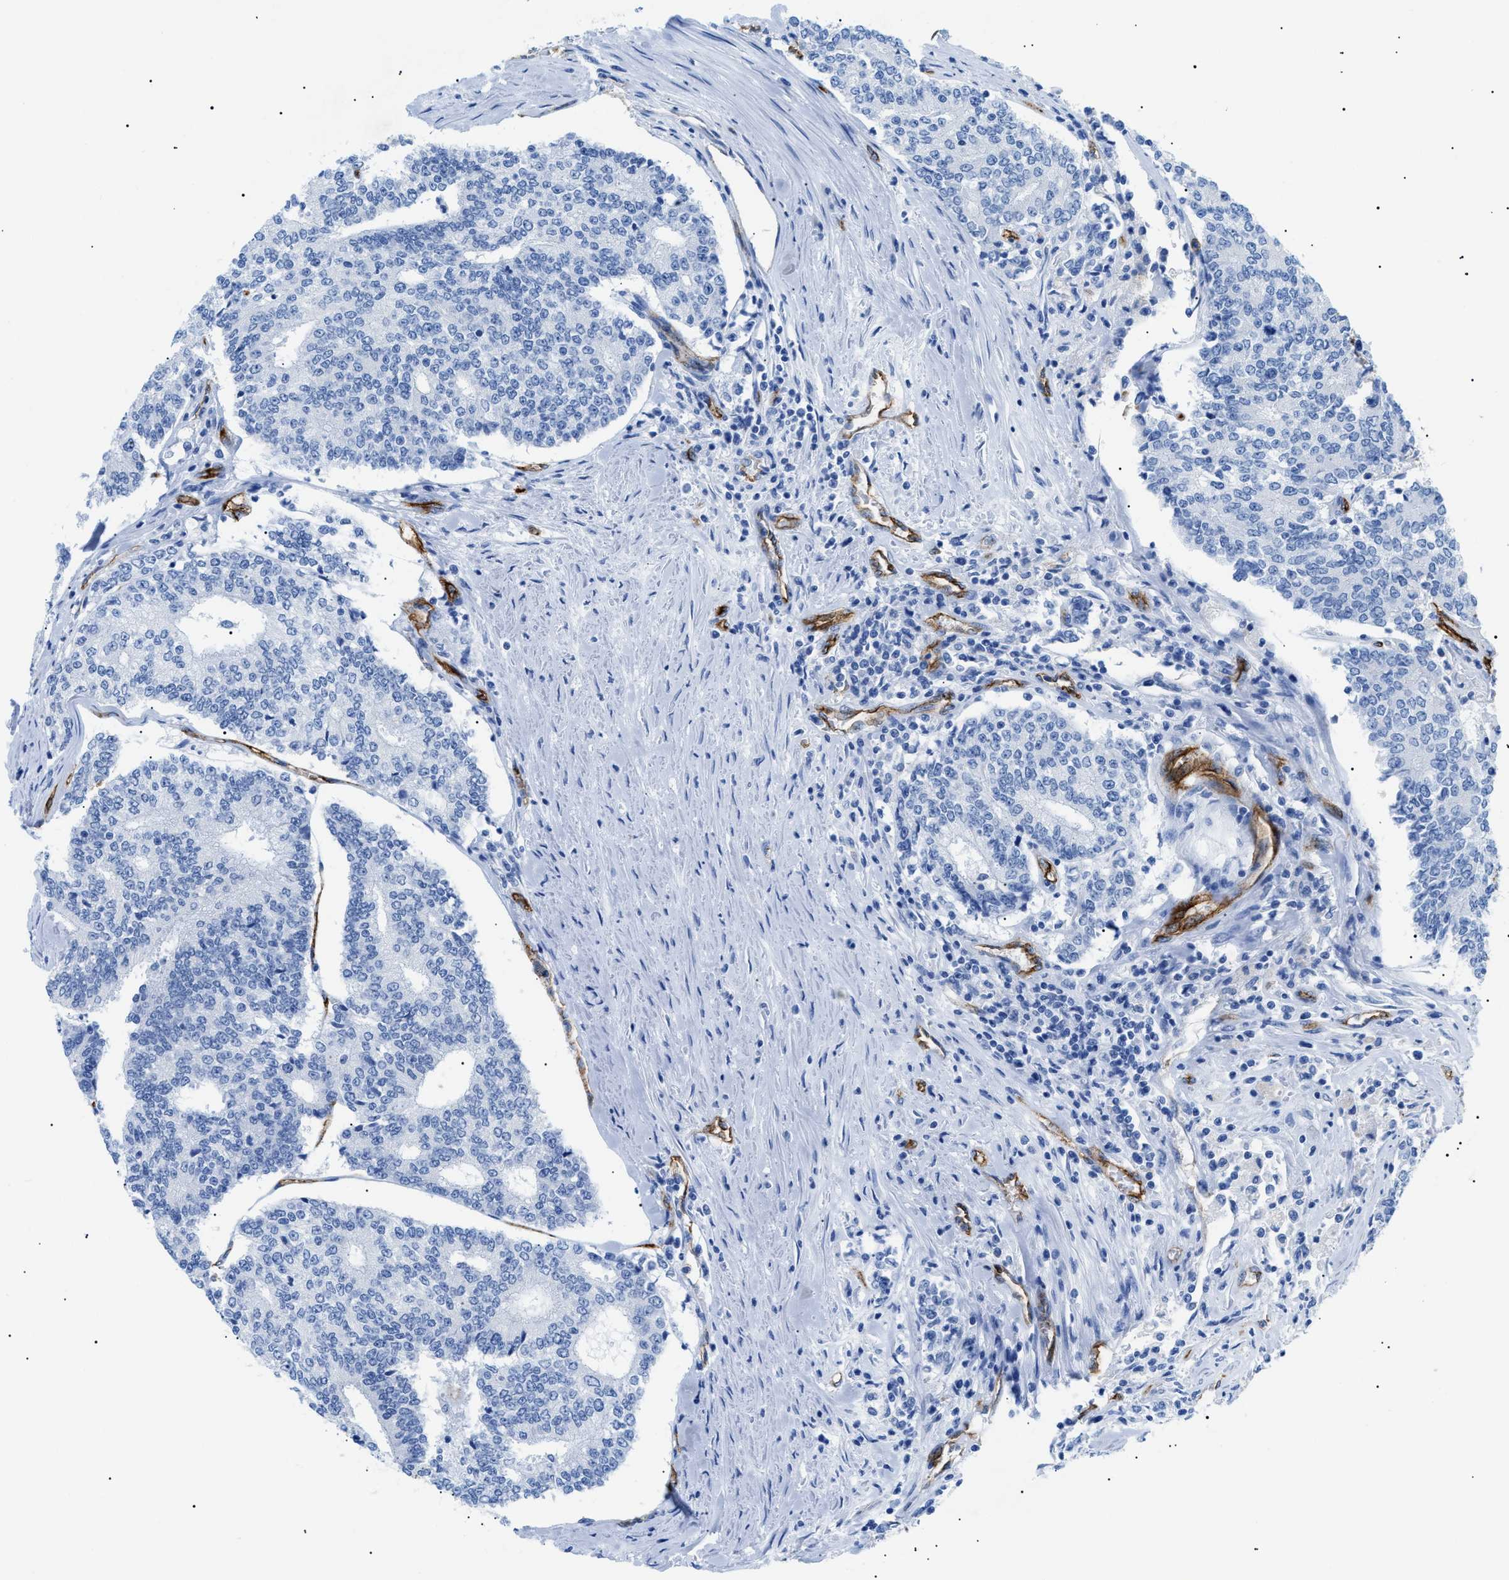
{"staining": {"intensity": "negative", "quantity": "none", "location": "none"}, "tissue": "prostate cancer", "cell_type": "Tumor cells", "image_type": "cancer", "snomed": [{"axis": "morphology", "description": "Normal tissue, NOS"}, {"axis": "morphology", "description": "Adenocarcinoma, High grade"}, {"axis": "topography", "description": "Prostate"}, {"axis": "topography", "description": "Seminal veicle"}], "caption": "Immunohistochemistry (IHC) of human prostate cancer reveals no expression in tumor cells.", "gene": "PODXL", "patient": {"sex": "male", "age": 55}}